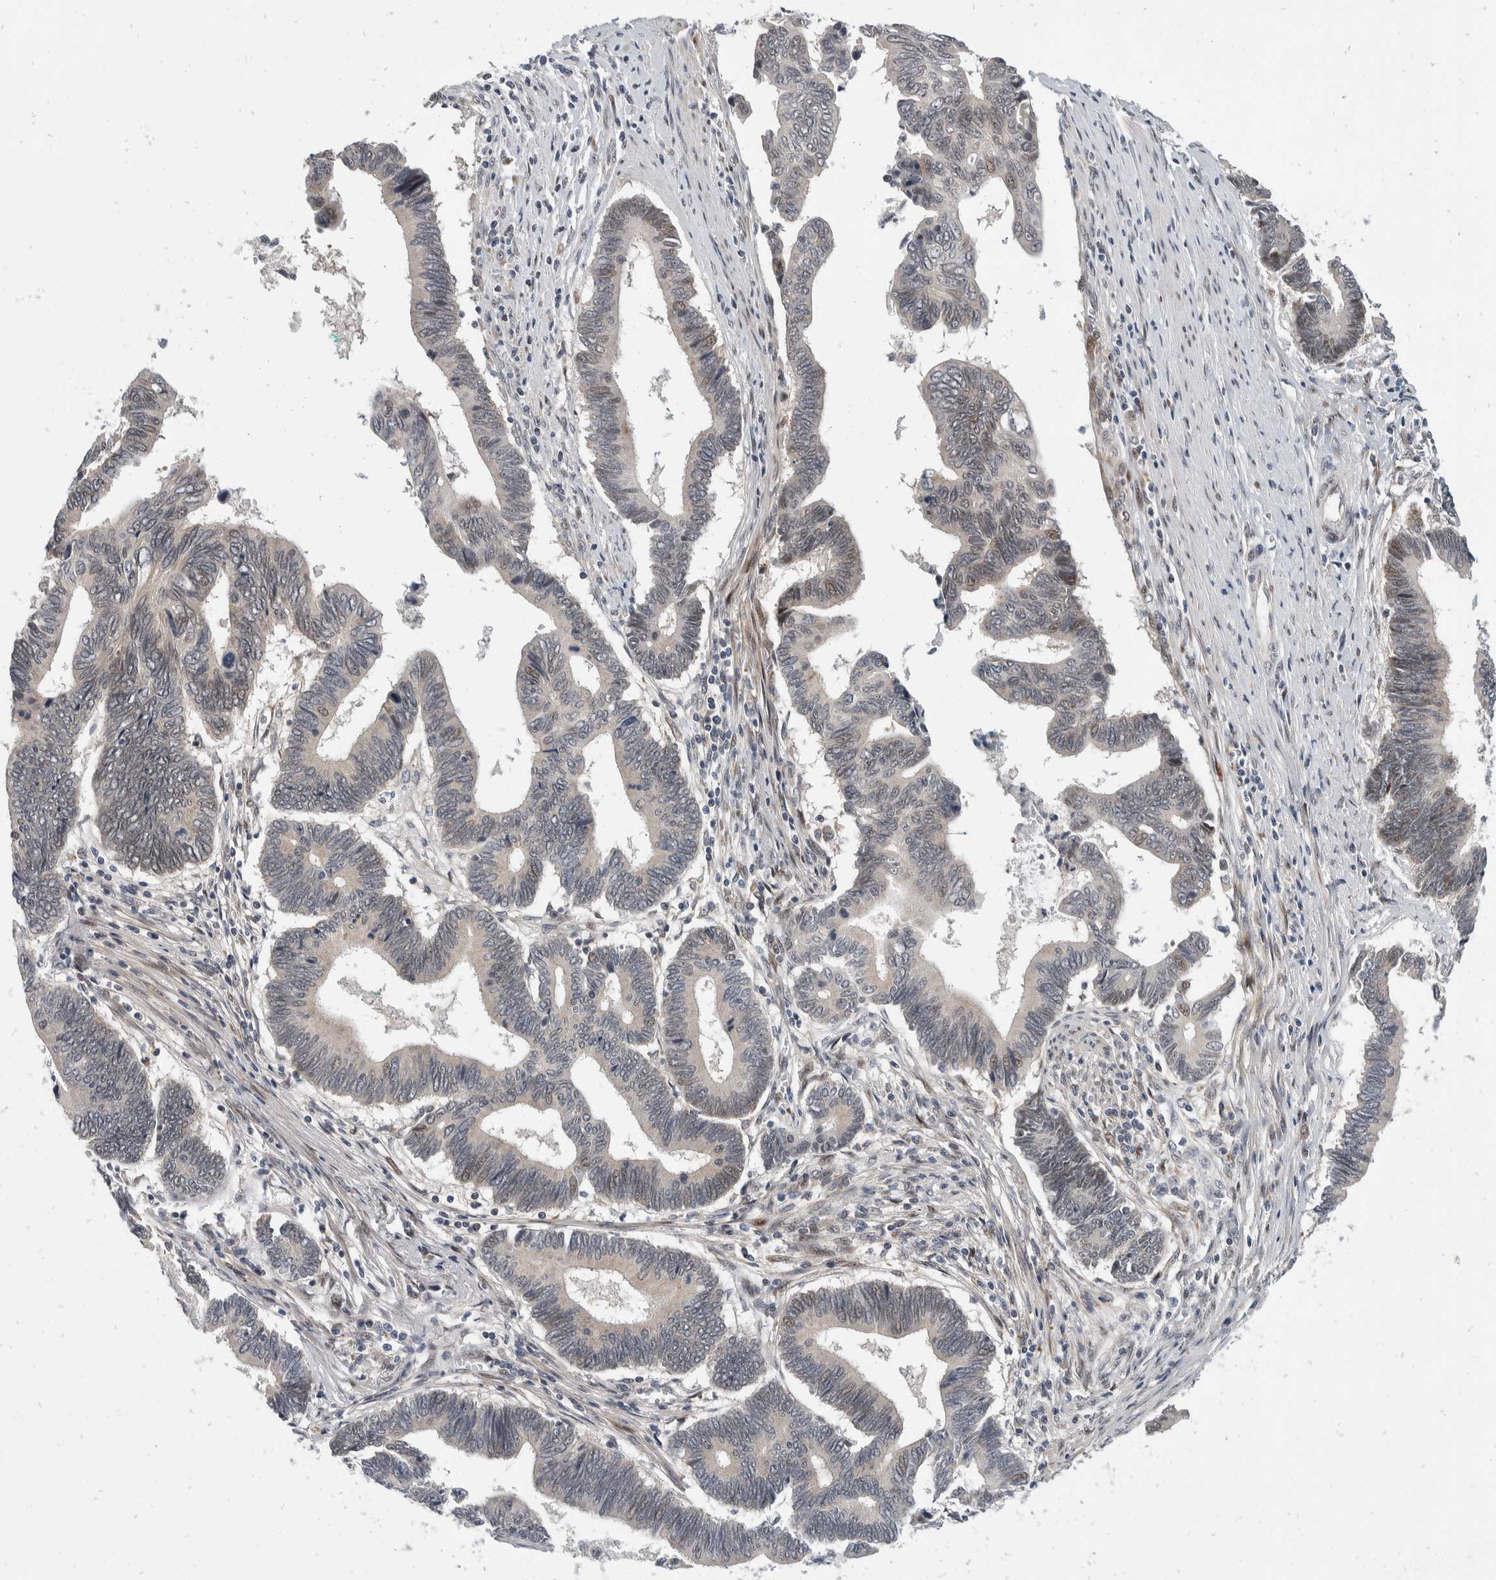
{"staining": {"intensity": "moderate", "quantity": "<25%", "location": "cytoplasmic/membranous,nuclear"}, "tissue": "pancreatic cancer", "cell_type": "Tumor cells", "image_type": "cancer", "snomed": [{"axis": "morphology", "description": "Adenocarcinoma, NOS"}, {"axis": "topography", "description": "Pancreas"}], "caption": "IHC (DAB (3,3'-diaminobenzidine)) staining of adenocarcinoma (pancreatic) reveals moderate cytoplasmic/membranous and nuclear protein expression in about <25% of tumor cells. (DAB (3,3'-diaminobenzidine) IHC with brightfield microscopy, high magnification).", "gene": "ZNF703", "patient": {"sex": "female", "age": 70}}